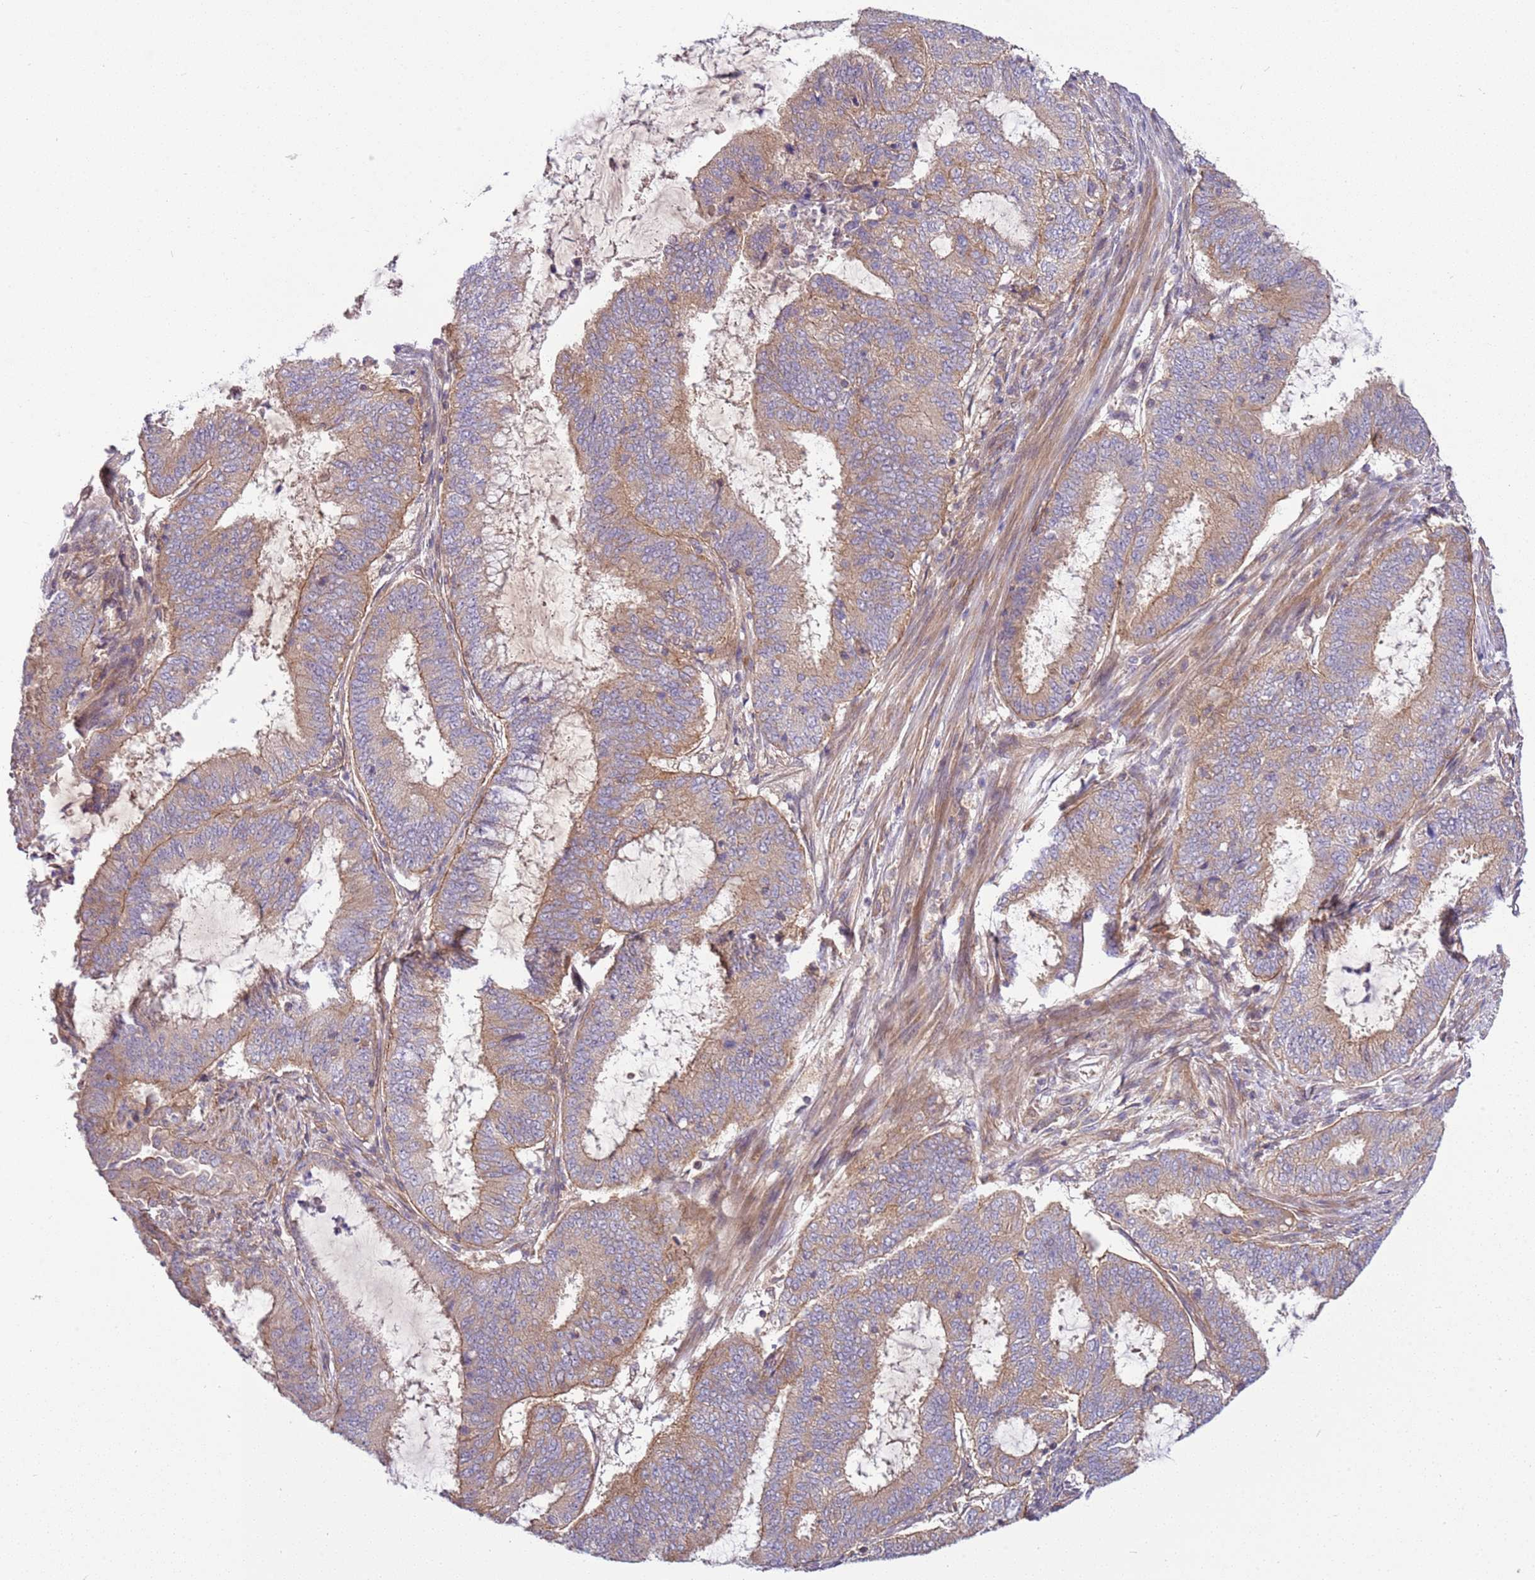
{"staining": {"intensity": "weak", "quantity": ">75%", "location": "cytoplasmic/membranous"}, "tissue": "endometrial cancer", "cell_type": "Tumor cells", "image_type": "cancer", "snomed": [{"axis": "morphology", "description": "Adenocarcinoma, NOS"}, {"axis": "topography", "description": "Endometrium"}], "caption": "Adenocarcinoma (endometrial) stained for a protein (brown) demonstrates weak cytoplasmic/membranous positive positivity in approximately >75% of tumor cells.", "gene": "GNL1", "patient": {"sex": "female", "age": 51}}